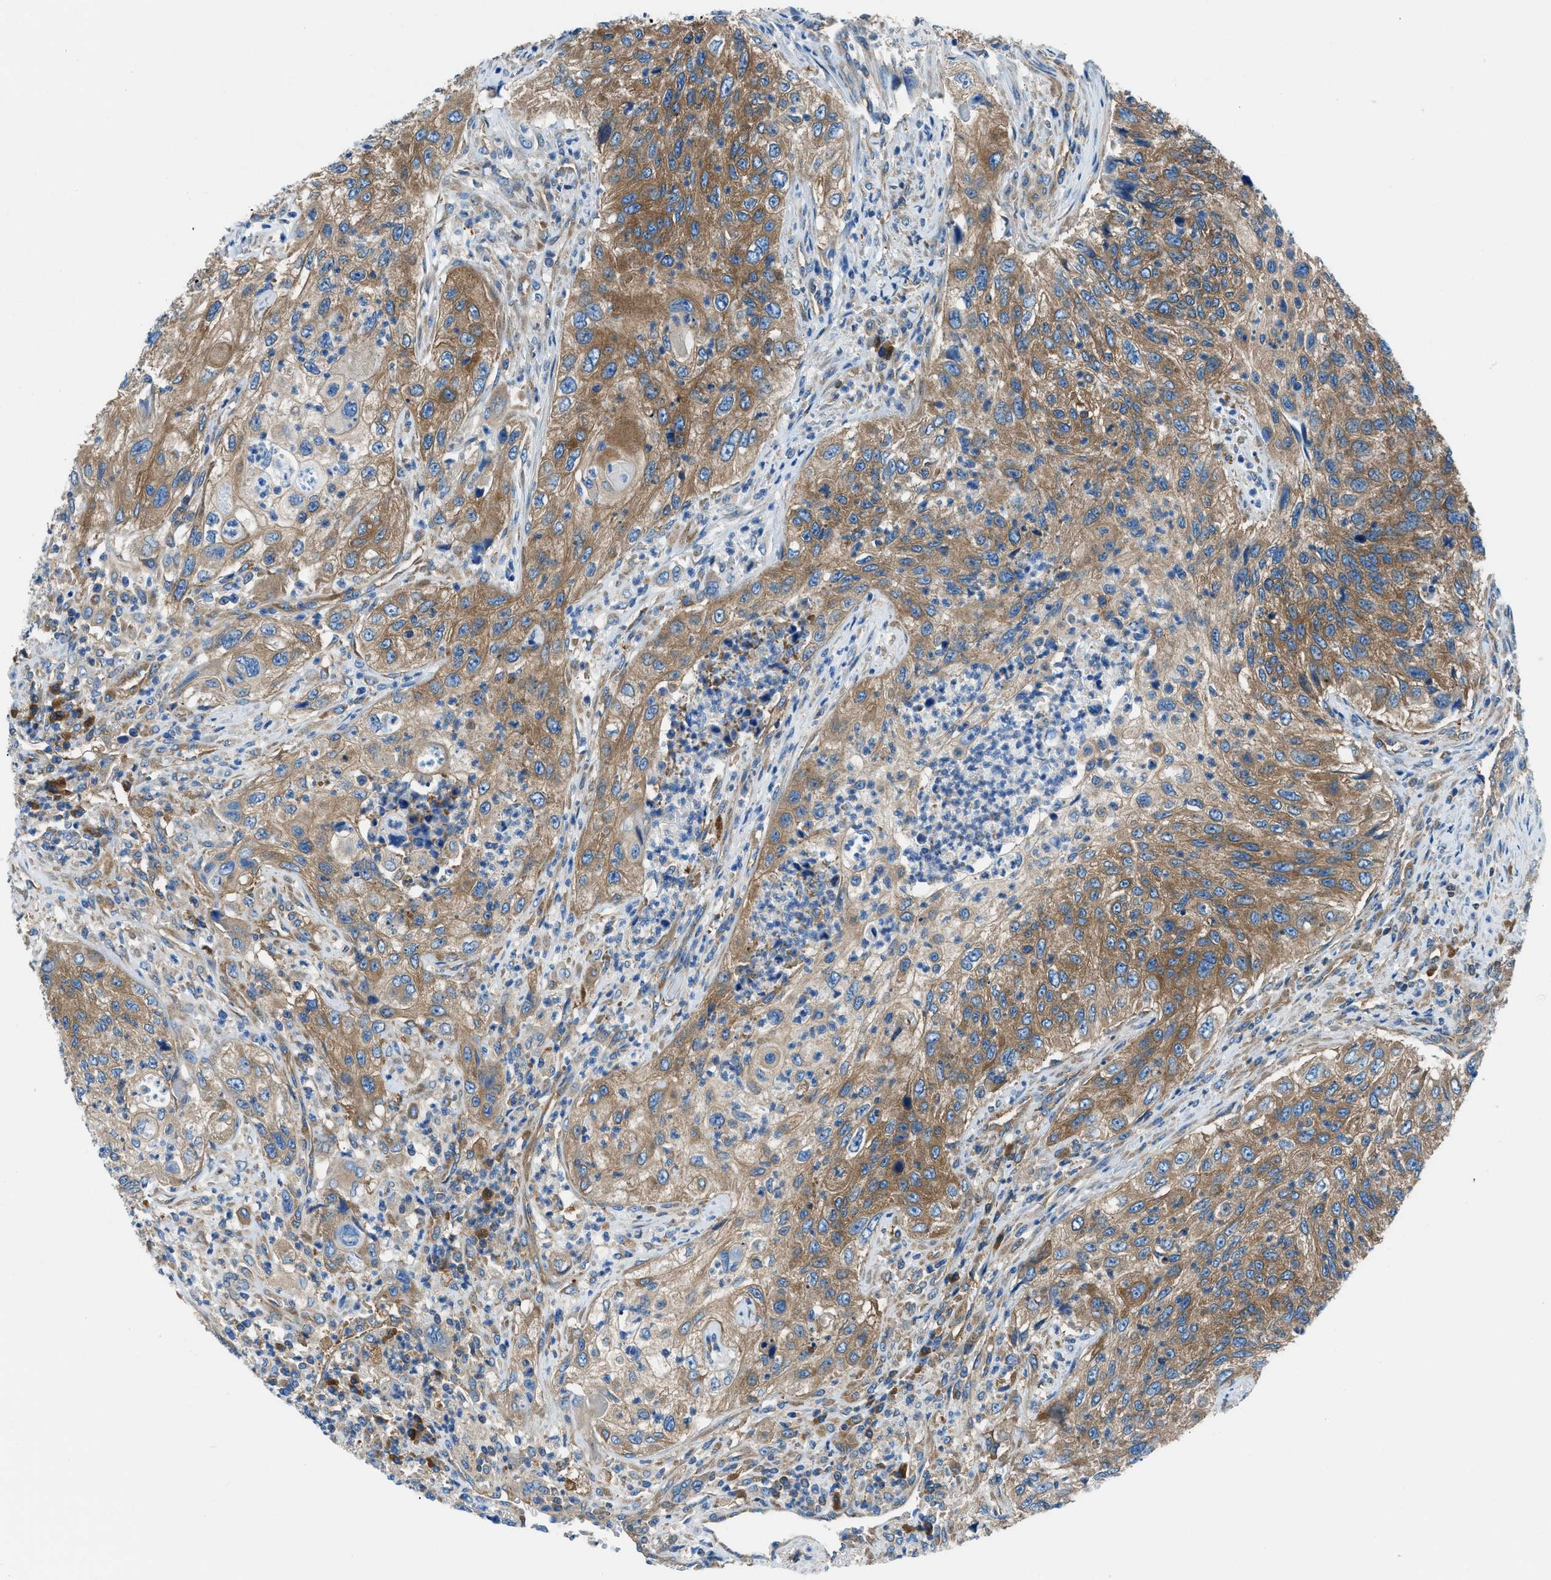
{"staining": {"intensity": "moderate", "quantity": ">75%", "location": "cytoplasmic/membranous"}, "tissue": "urothelial cancer", "cell_type": "Tumor cells", "image_type": "cancer", "snomed": [{"axis": "morphology", "description": "Urothelial carcinoma, High grade"}, {"axis": "topography", "description": "Urinary bladder"}], "caption": "There is medium levels of moderate cytoplasmic/membranous staining in tumor cells of urothelial cancer, as demonstrated by immunohistochemical staining (brown color).", "gene": "SARS1", "patient": {"sex": "female", "age": 60}}